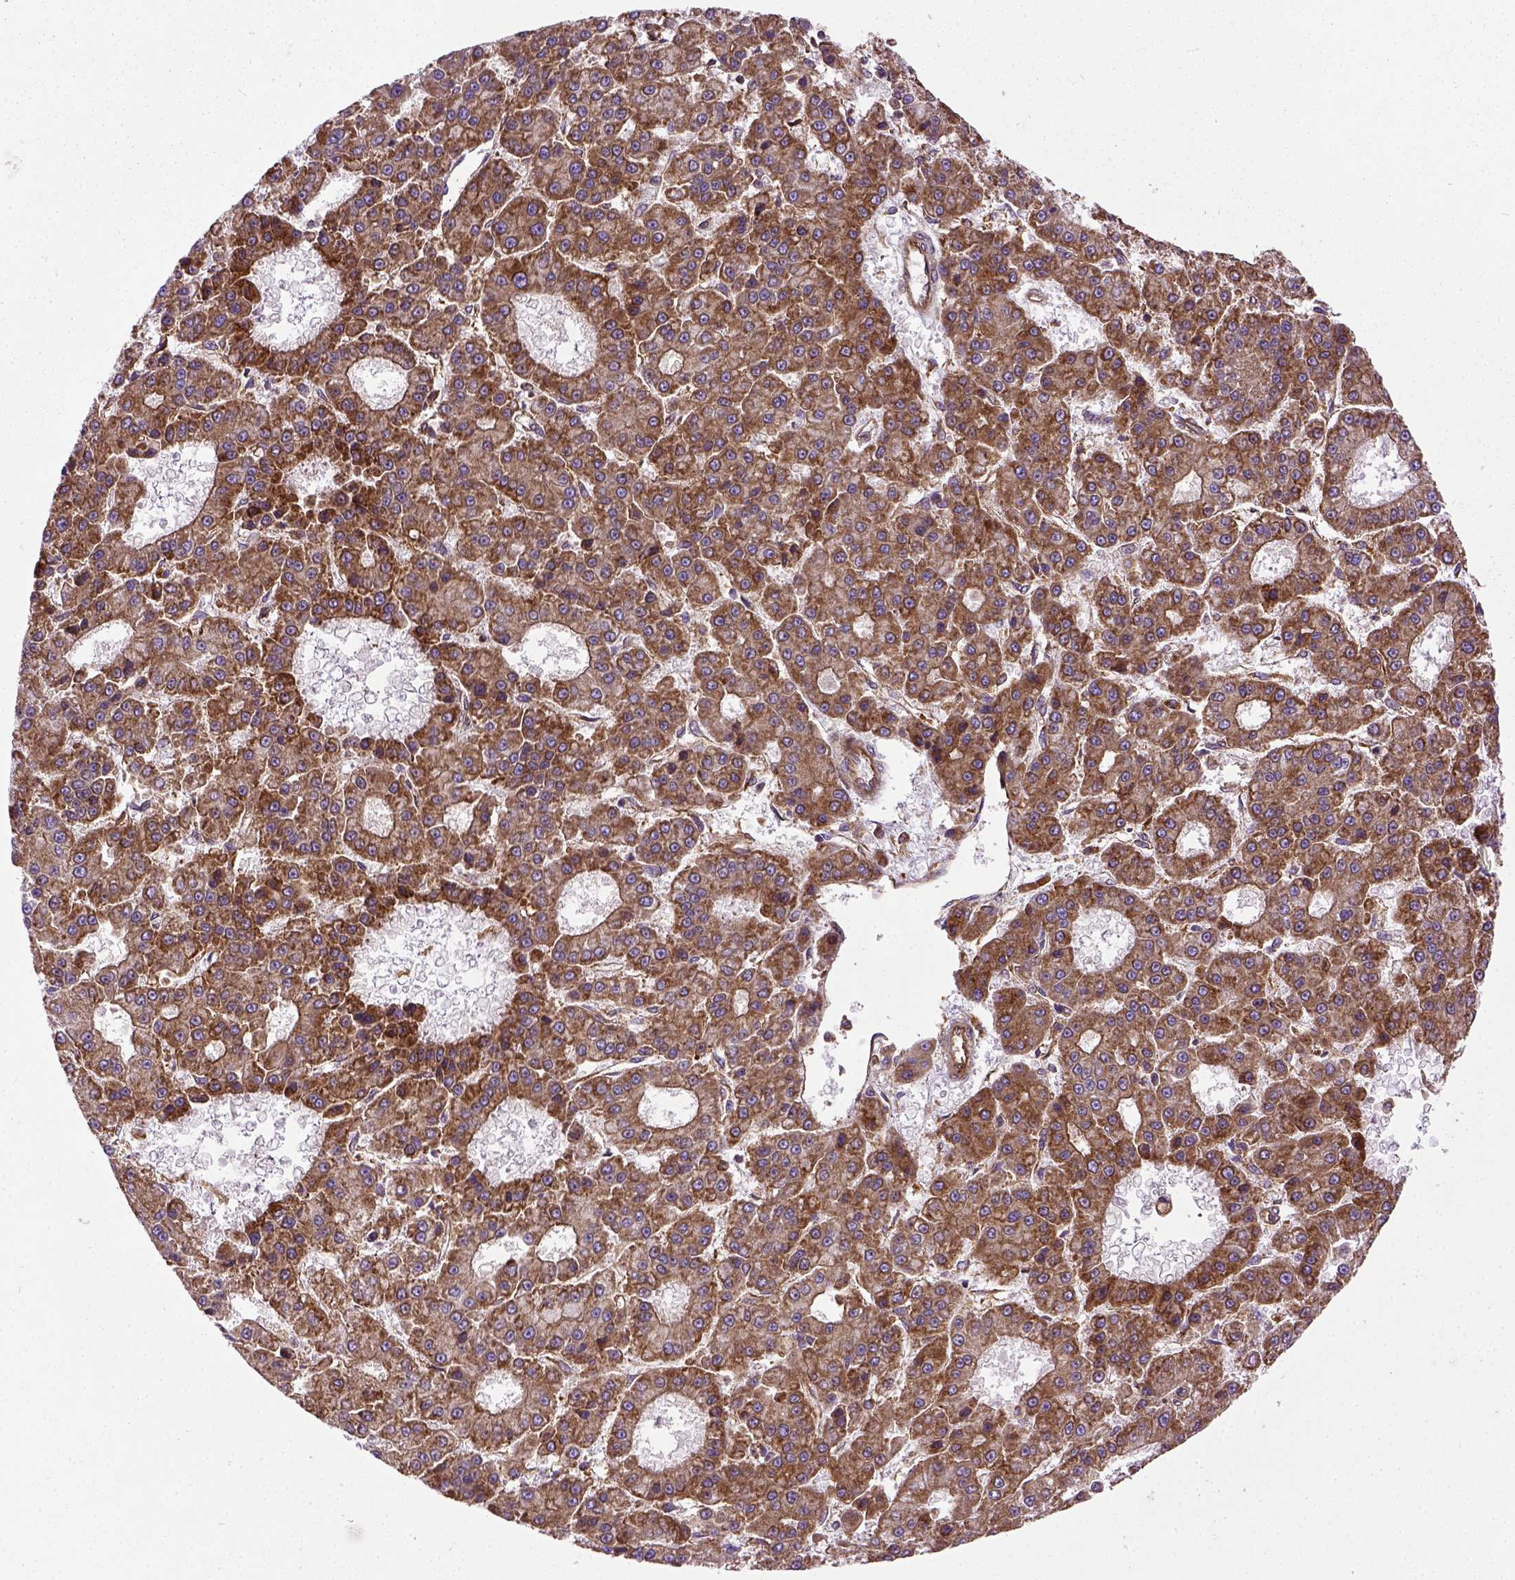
{"staining": {"intensity": "moderate", "quantity": ">75%", "location": "cytoplasmic/membranous"}, "tissue": "liver cancer", "cell_type": "Tumor cells", "image_type": "cancer", "snomed": [{"axis": "morphology", "description": "Carcinoma, Hepatocellular, NOS"}, {"axis": "topography", "description": "Liver"}], "caption": "High-magnification brightfield microscopy of liver cancer (hepatocellular carcinoma) stained with DAB (brown) and counterstained with hematoxylin (blue). tumor cells exhibit moderate cytoplasmic/membranous expression is present in approximately>75% of cells. Immunohistochemistry stains the protein in brown and the nuclei are stained blue.", "gene": "CAPRIN1", "patient": {"sex": "male", "age": 70}}